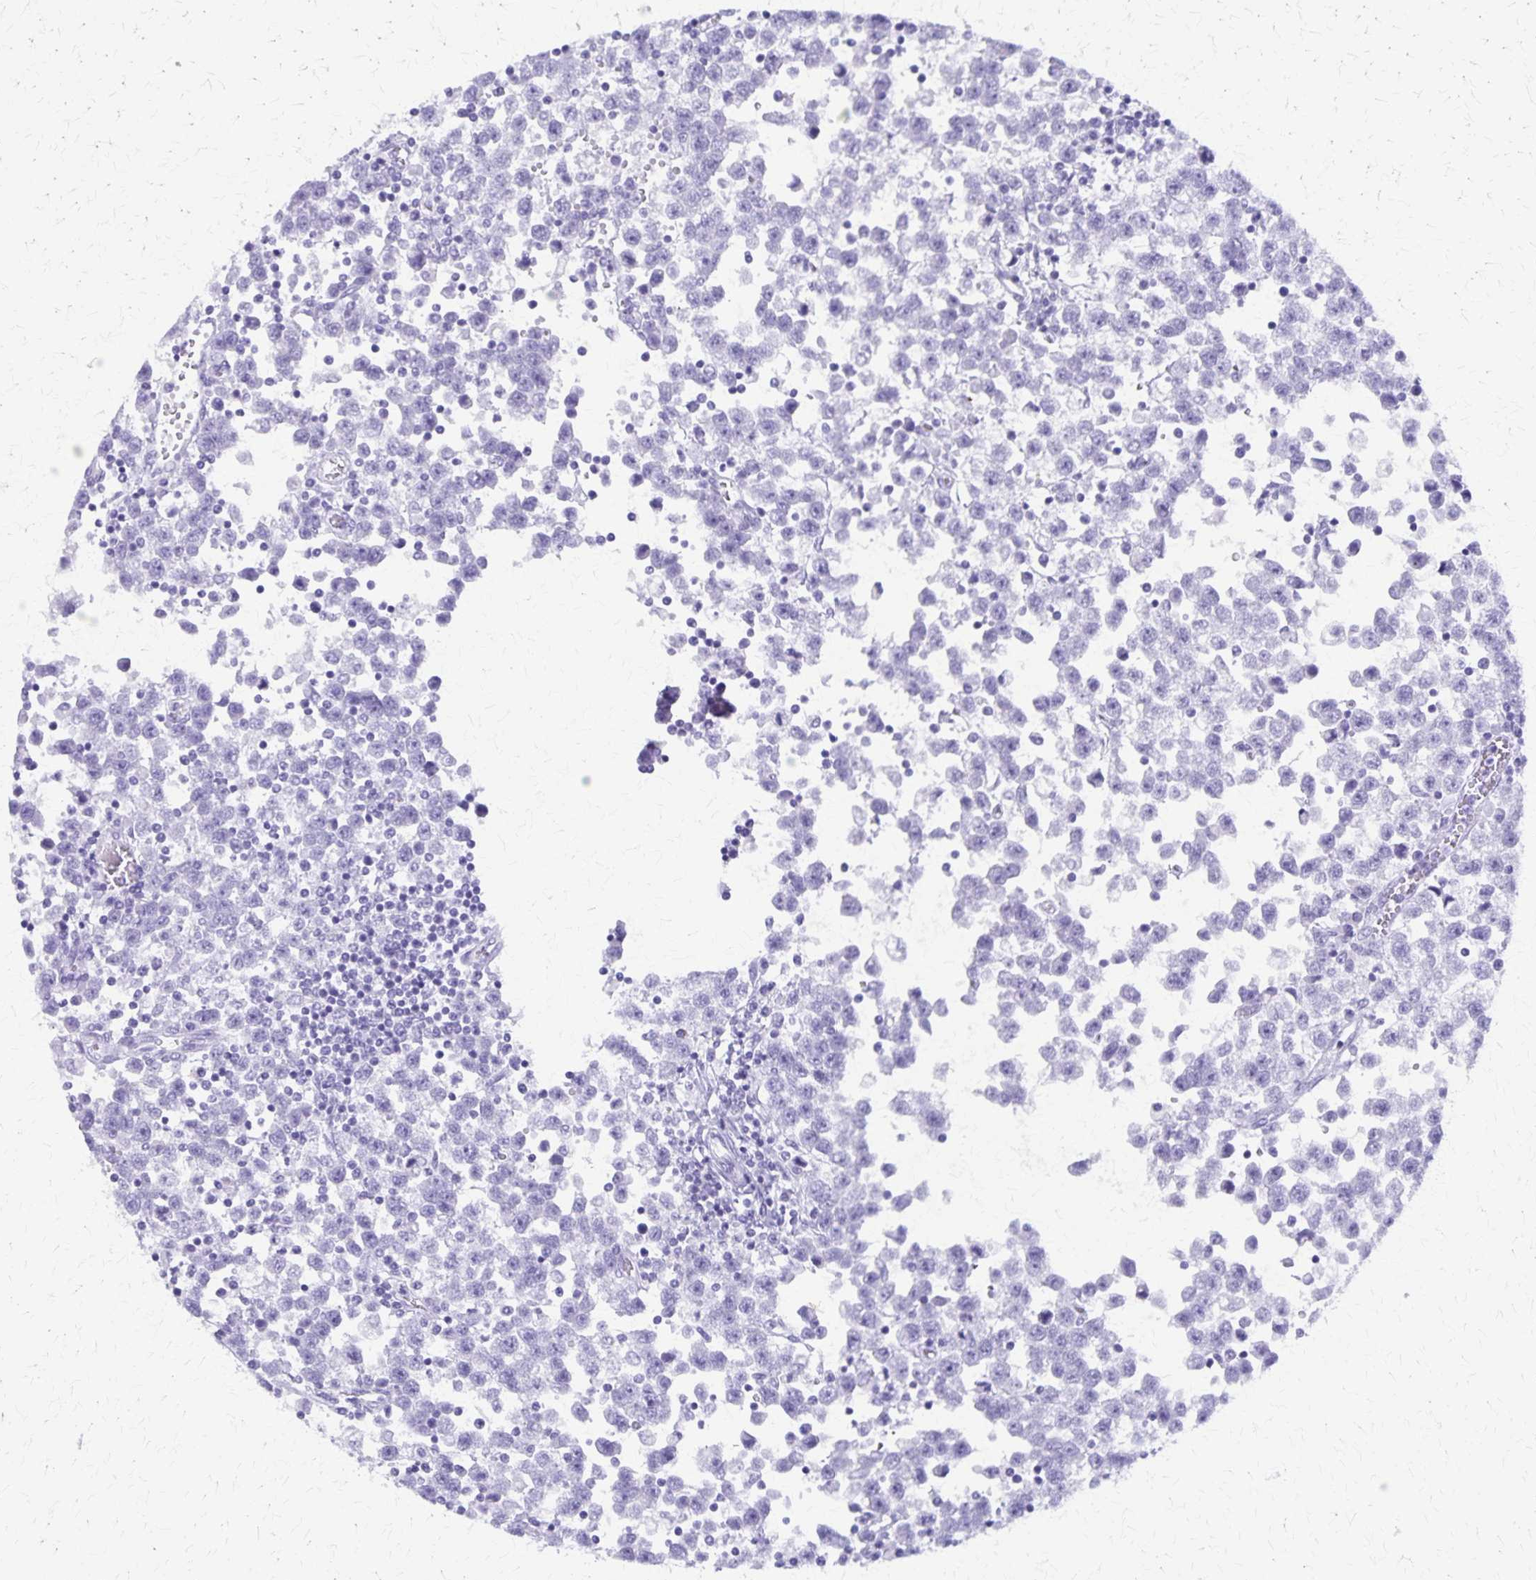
{"staining": {"intensity": "negative", "quantity": "none", "location": "none"}, "tissue": "testis cancer", "cell_type": "Tumor cells", "image_type": "cancer", "snomed": [{"axis": "morphology", "description": "Seminoma, NOS"}, {"axis": "topography", "description": "Testis"}], "caption": "DAB (3,3'-diaminobenzidine) immunohistochemical staining of human testis cancer demonstrates no significant expression in tumor cells.", "gene": "DEFA5", "patient": {"sex": "male", "age": 34}}